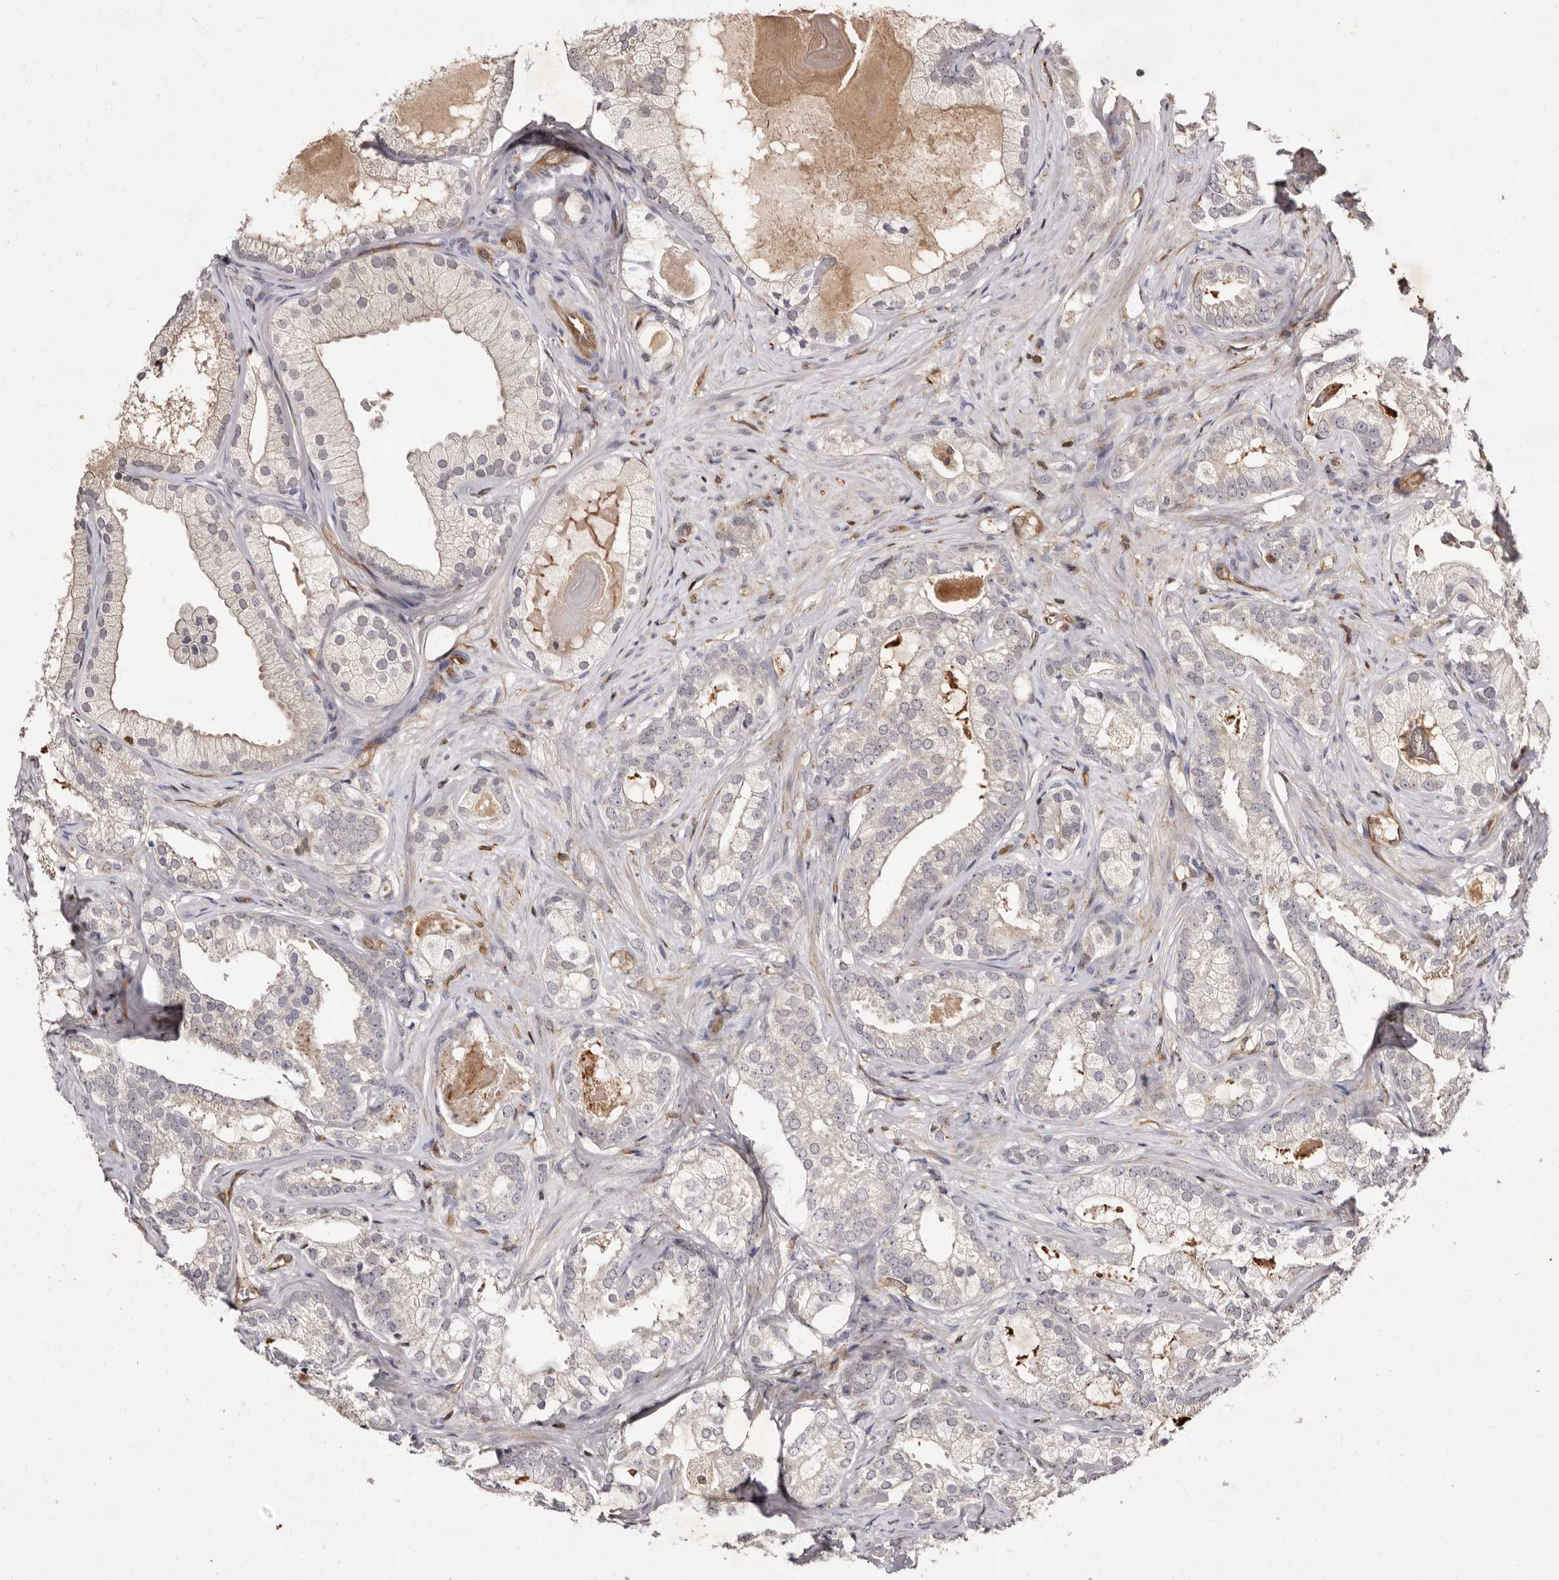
{"staining": {"intensity": "weak", "quantity": "<25%", "location": "cytoplasmic/membranous"}, "tissue": "prostate cancer", "cell_type": "Tumor cells", "image_type": "cancer", "snomed": [{"axis": "morphology", "description": "Normal morphology"}, {"axis": "morphology", "description": "Adenocarcinoma, Low grade"}, {"axis": "topography", "description": "Prostate"}], "caption": "Prostate cancer stained for a protein using immunohistochemistry (IHC) displays no positivity tumor cells.", "gene": "GIMAP4", "patient": {"sex": "male", "age": 72}}